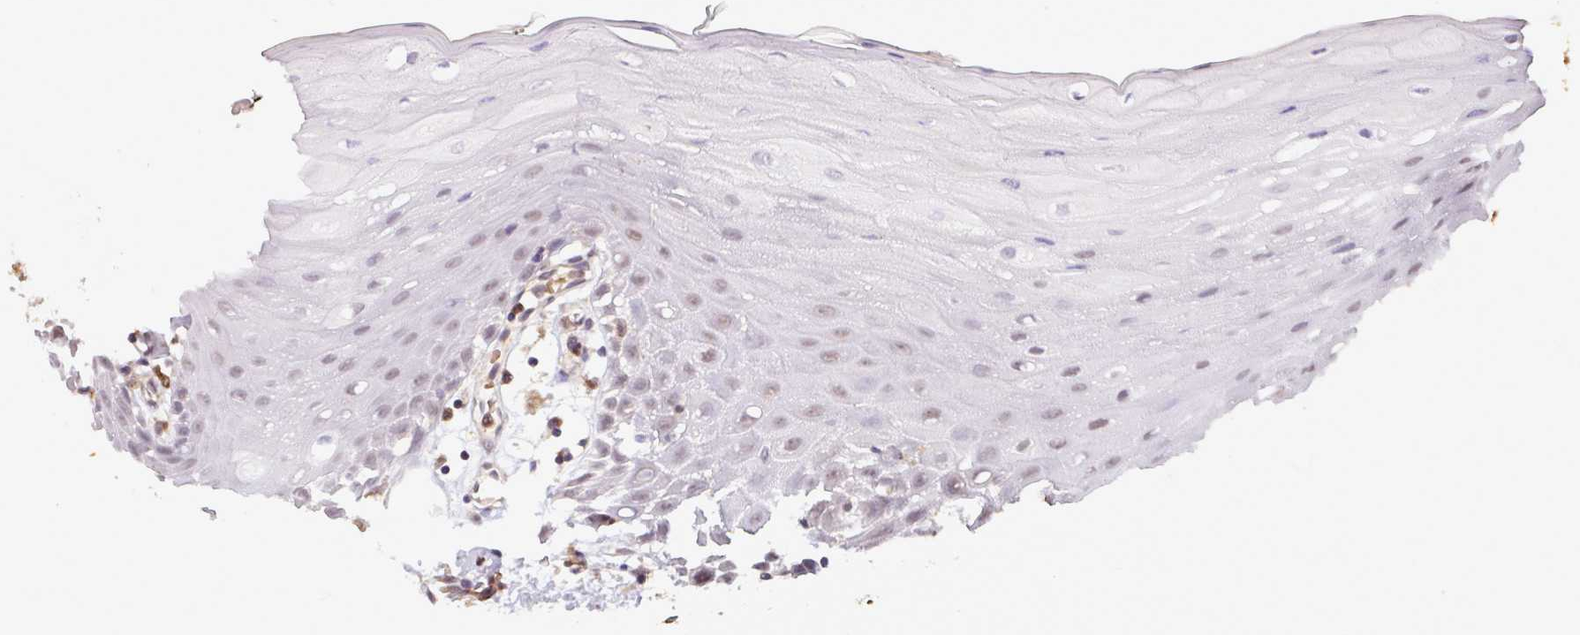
{"staining": {"intensity": "moderate", "quantity": "<25%", "location": "nuclear"}, "tissue": "oral mucosa", "cell_type": "Squamous epithelial cells", "image_type": "normal", "snomed": [{"axis": "morphology", "description": "Normal tissue, NOS"}, {"axis": "topography", "description": "Oral tissue"}, {"axis": "topography", "description": "Tounge, NOS"}], "caption": "Immunohistochemistry image of normal oral mucosa: human oral mucosa stained using immunohistochemistry (IHC) demonstrates low levels of moderate protein expression localized specifically in the nuclear of squamous epithelial cells, appearing as a nuclear brown color.", "gene": "CHST11", "patient": {"sex": "female", "age": 59}}